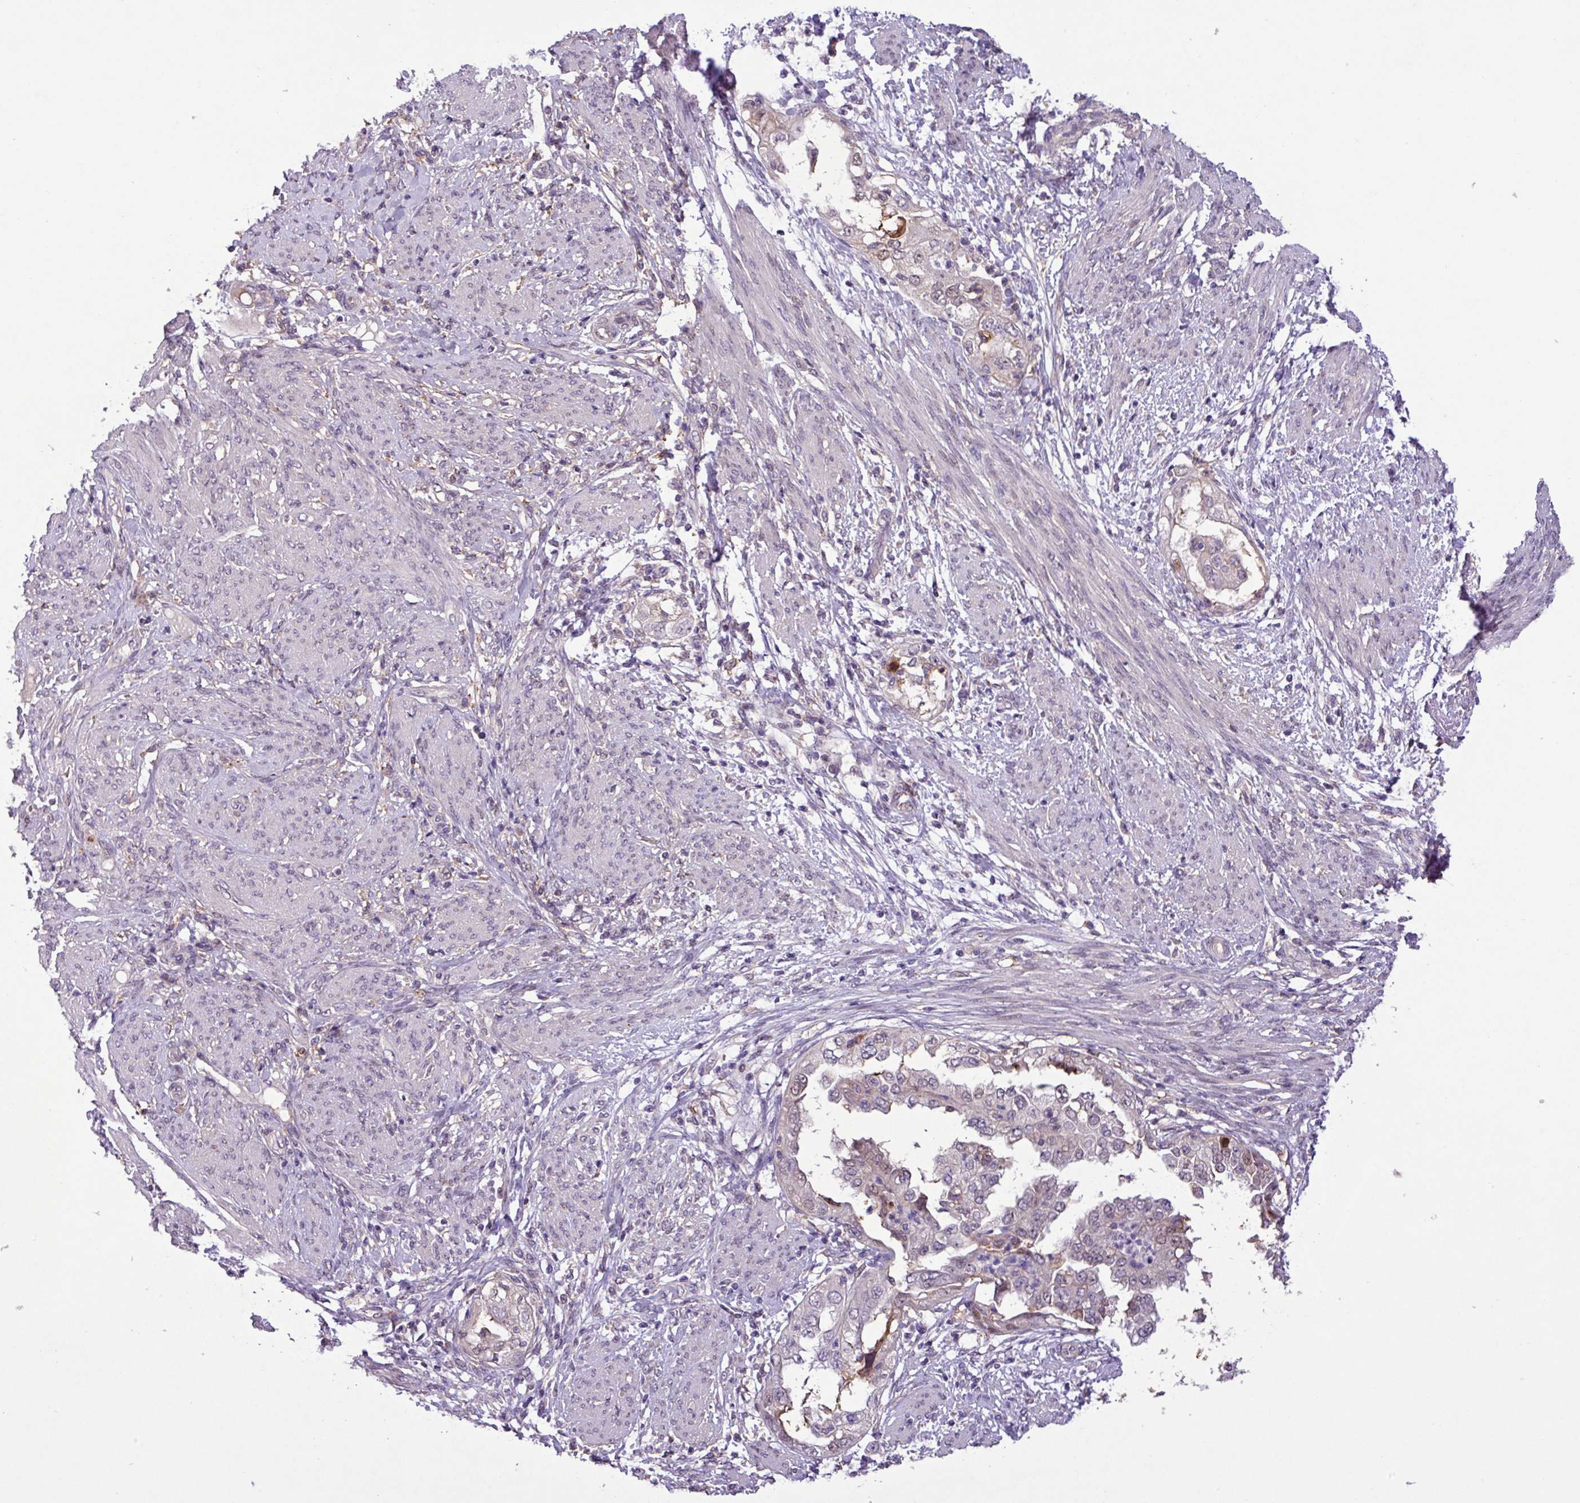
{"staining": {"intensity": "negative", "quantity": "none", "location": "none"}, "tissue": "endometrial cancer", "cell_type": "Tumor cells", "image_type": "cancer", "snomed": [{"axis": "morphology", "description": "Adenocarcinoma, NOS"}, {"axis": "topography", "description": "Endometrium"}], "caption": "Immunohistochemistry (IHC) micrograph of neoplastic tissue: endometrial adenocarcinoma stained with DAB displays no significant protein positivity in tumor cells.", "gene": "RPP25L", "patient": {"sex": "female", "age": 85}}